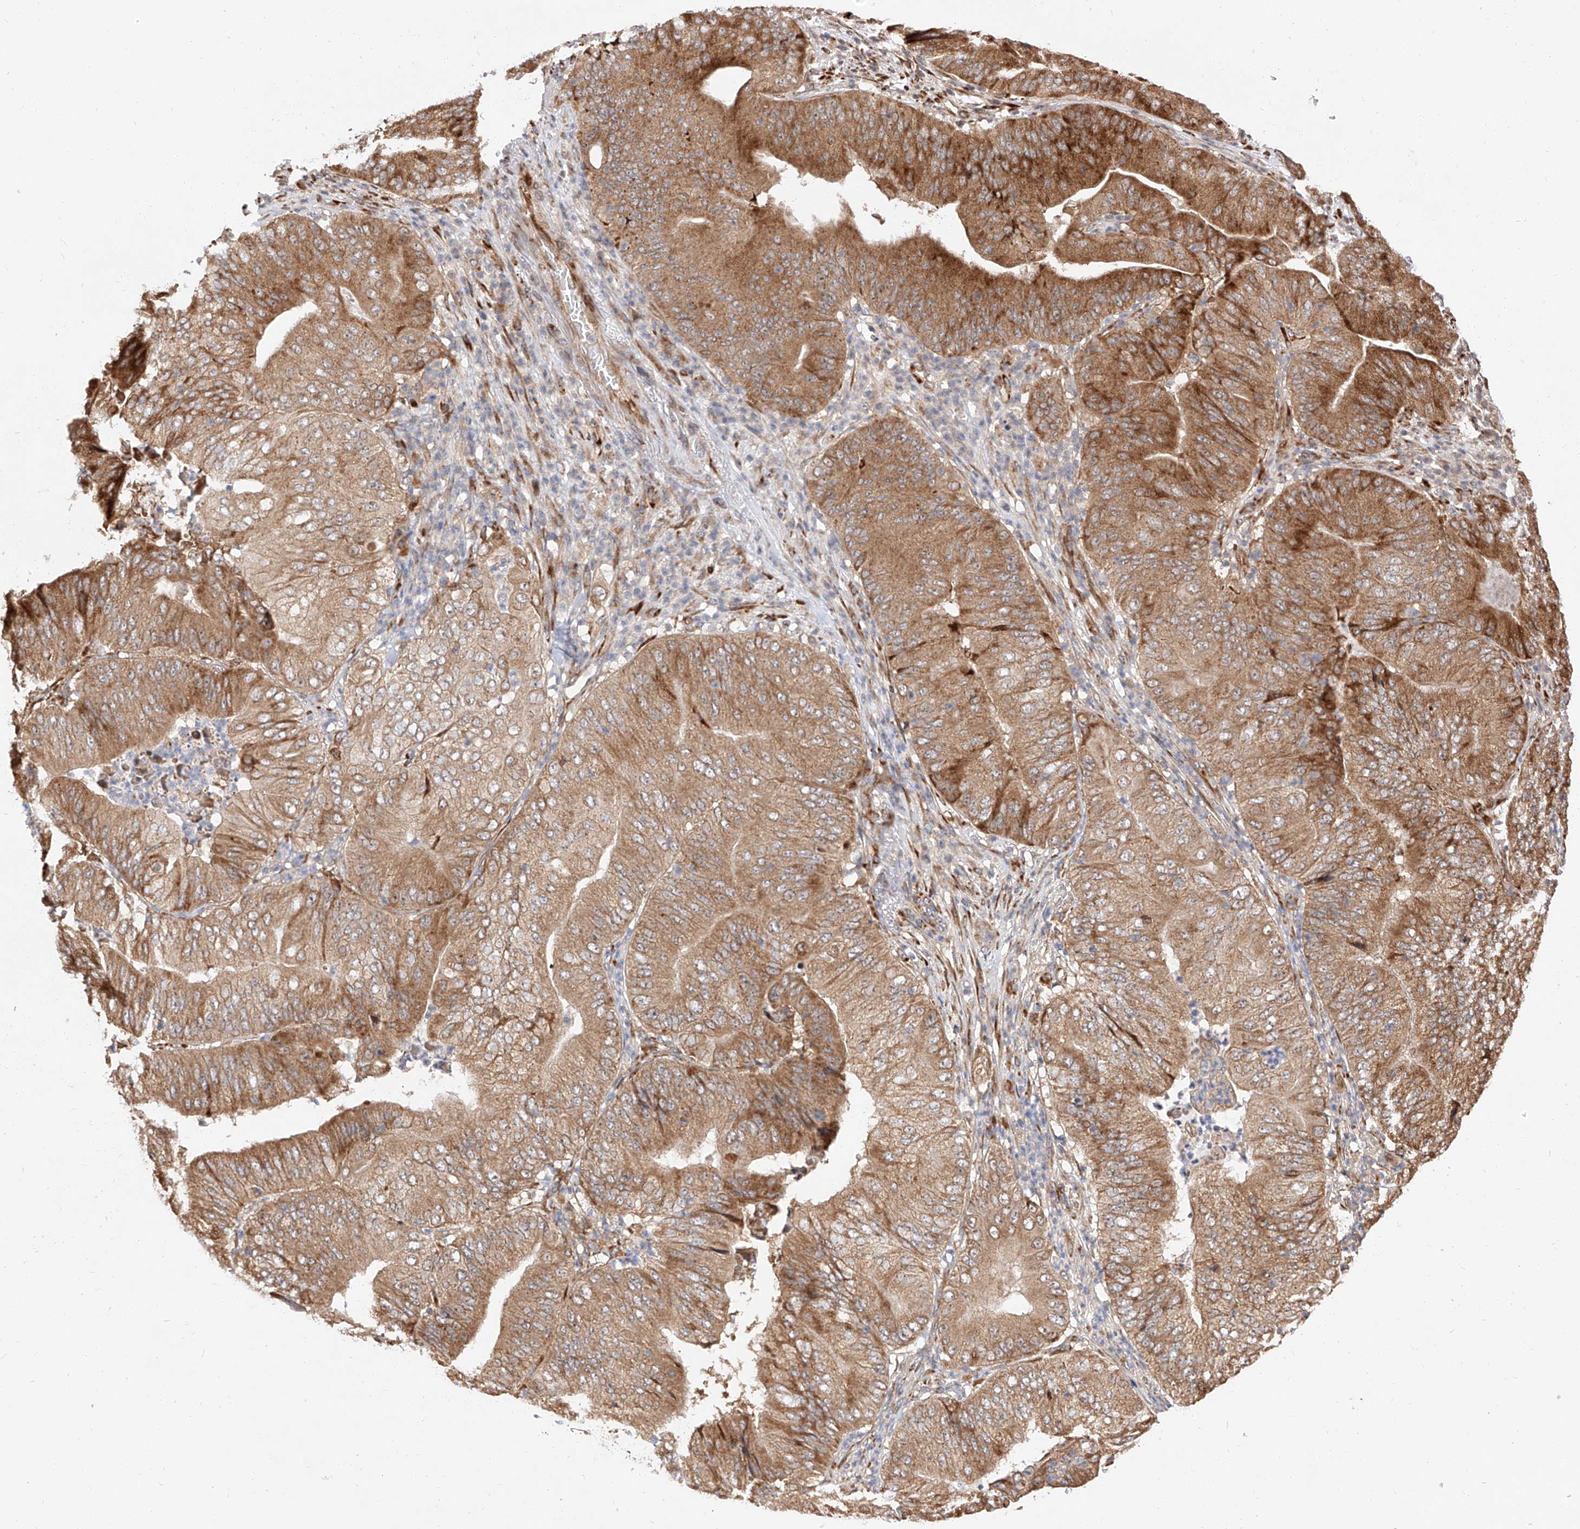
{"staining": {"intensity": "moderate", "quantity": ">75%", "location": "cytoplasmic/membranous"}, "tissue": "pancreatic cancer", "cell_type": "Tumor cells", "image_type": "cancer", "snomed": [{"axis": "morphology", "description": "Adenocarcinoma, NOS"}, {"axis": "topography", "description": "Pancreas"}], "caption": "Immunohistochemical staining of pancreatic adenocarcinoma exhibits medium levels of moderate cytoplasmic/membranous staining in about >75% of tumor cells.", "gene": "DIRAS3", "patient": {"sex": "female", "age": 77}}